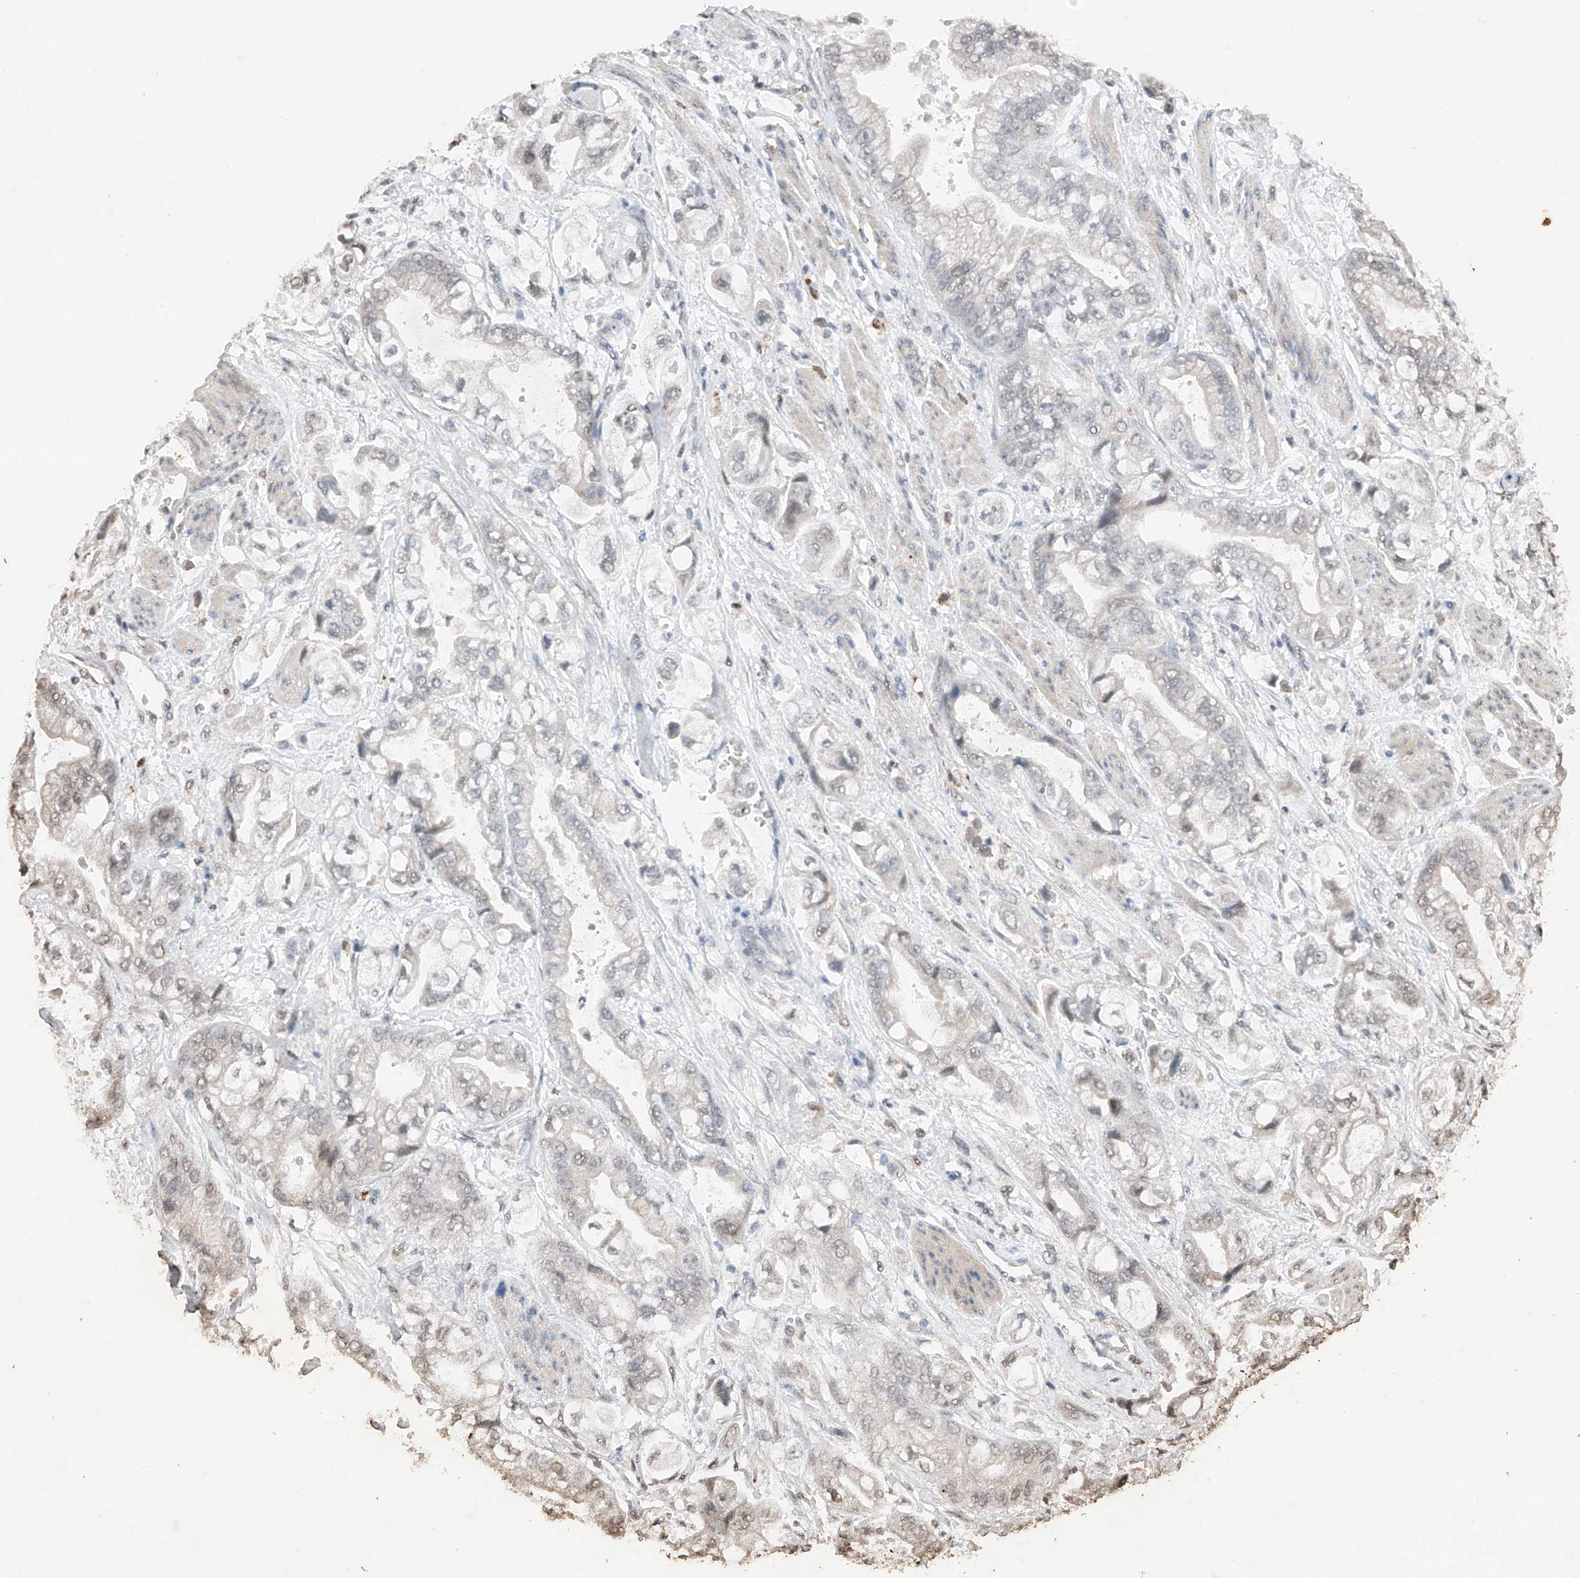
{"staining": {"intensity": "negative", "quantity": "none", "location": "none"}, "tissue": "stomach cancer", "cell_type": "Tumor cells", "image_type": "cancer", "snomed": [{"axis": "morphology", "description": "Adenocarcinoma, NOS"}, {"axis": "topography", "description": "Stomach"}], "caption": "Stomach adenocarcinoma was stained to show a protein in brown. There is no significant expression in tumor cells.", "gene": "TBX4", "patient": {"sex": "male", "age": 62}}